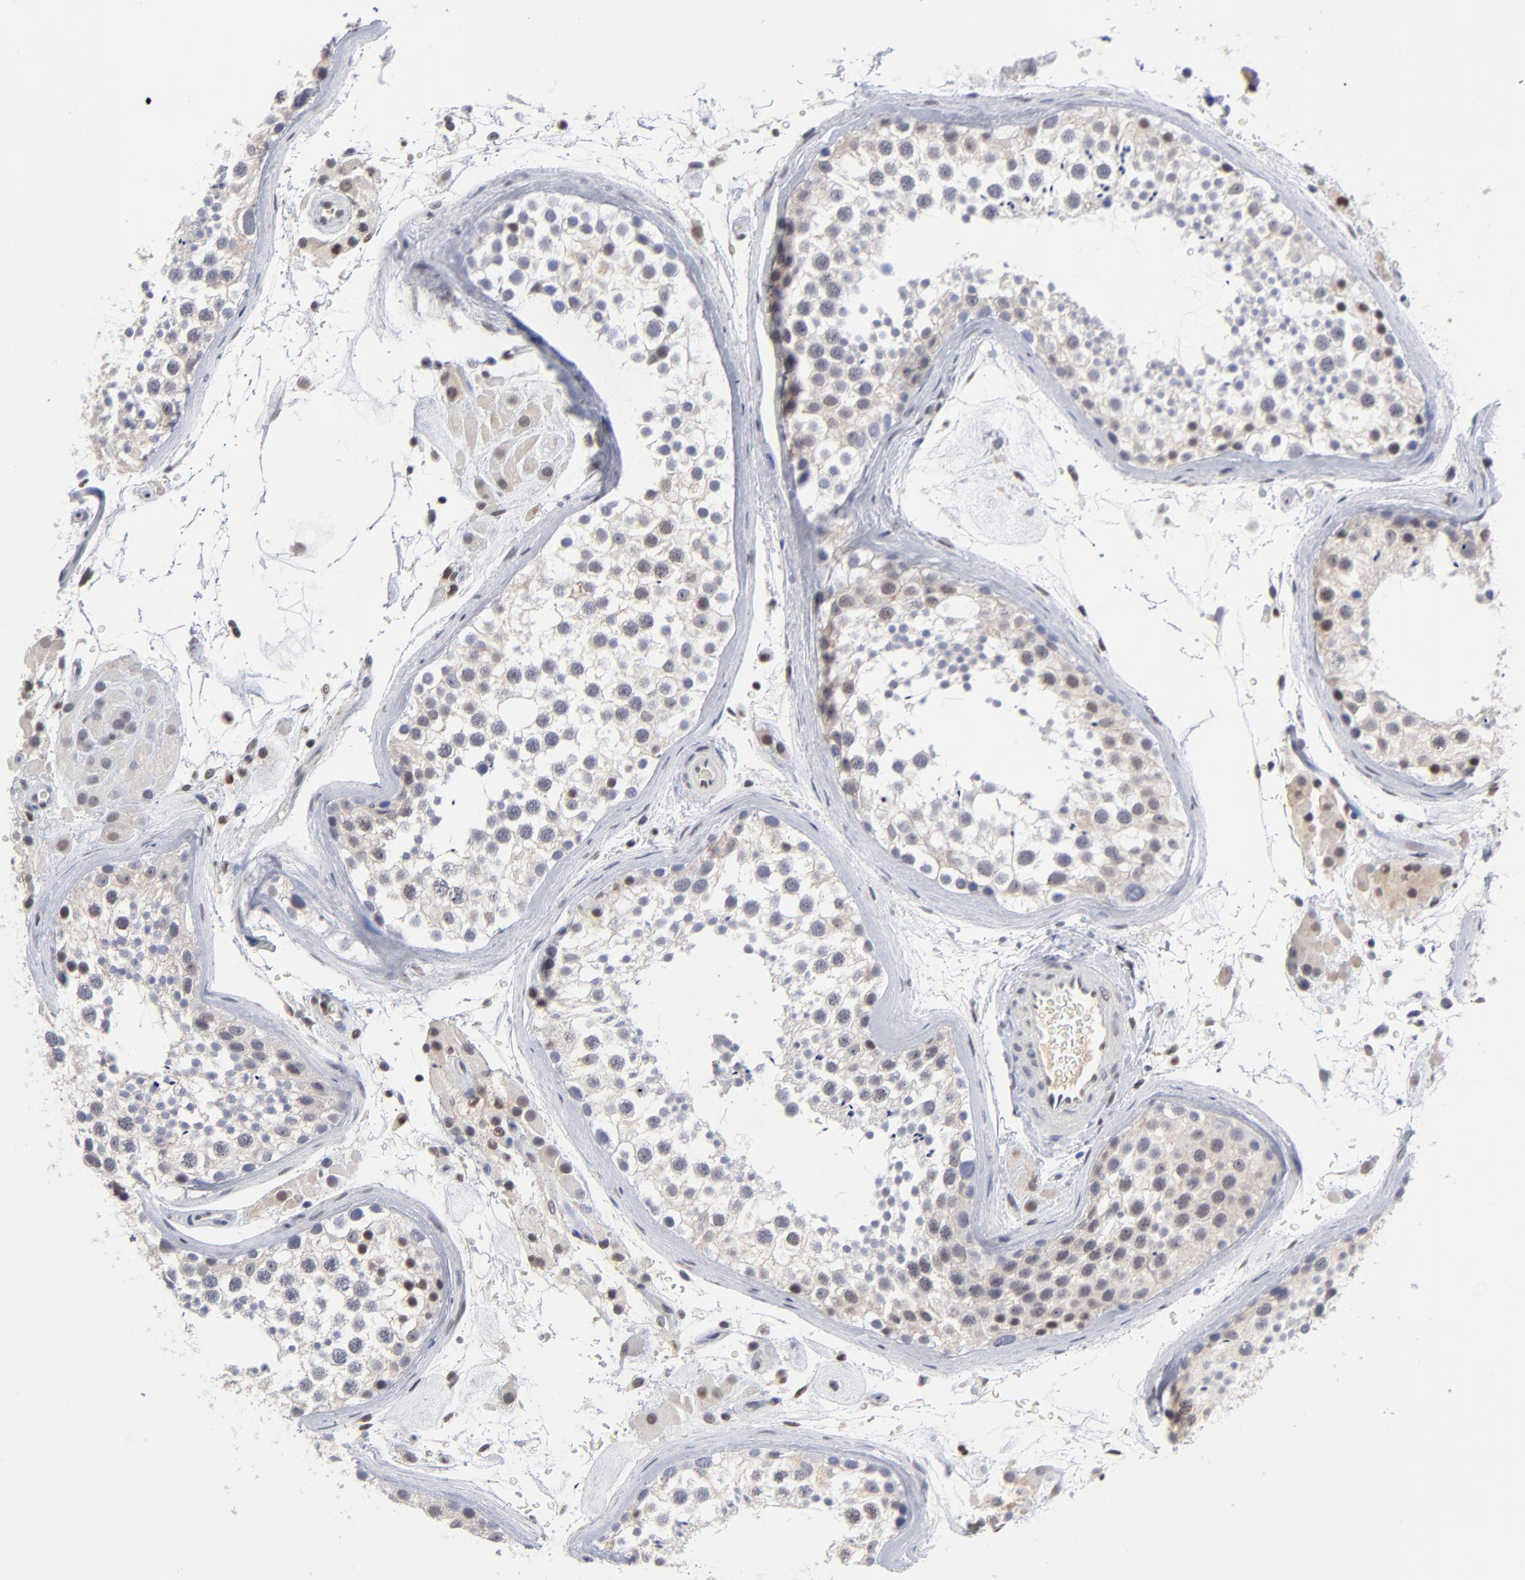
{"staining": {"intensity": "weak", "quantity": "<25%", "location": "nuclear"}, "tissue": "testis", "cell_type": "Cells in seminiferous ducts", "image_type": "normal", "snomed": [{"axis": "morphology", "description": "Normal tissue, NOS"}, {"axis": "topography", "description": "Testis"}], "caption": "Protein analysis of unremarkable testis demonstrates no significant staining in cells in seminiferous ducts.", "gene": "MAX", "patient": {"sex": "male", "age": 46}}